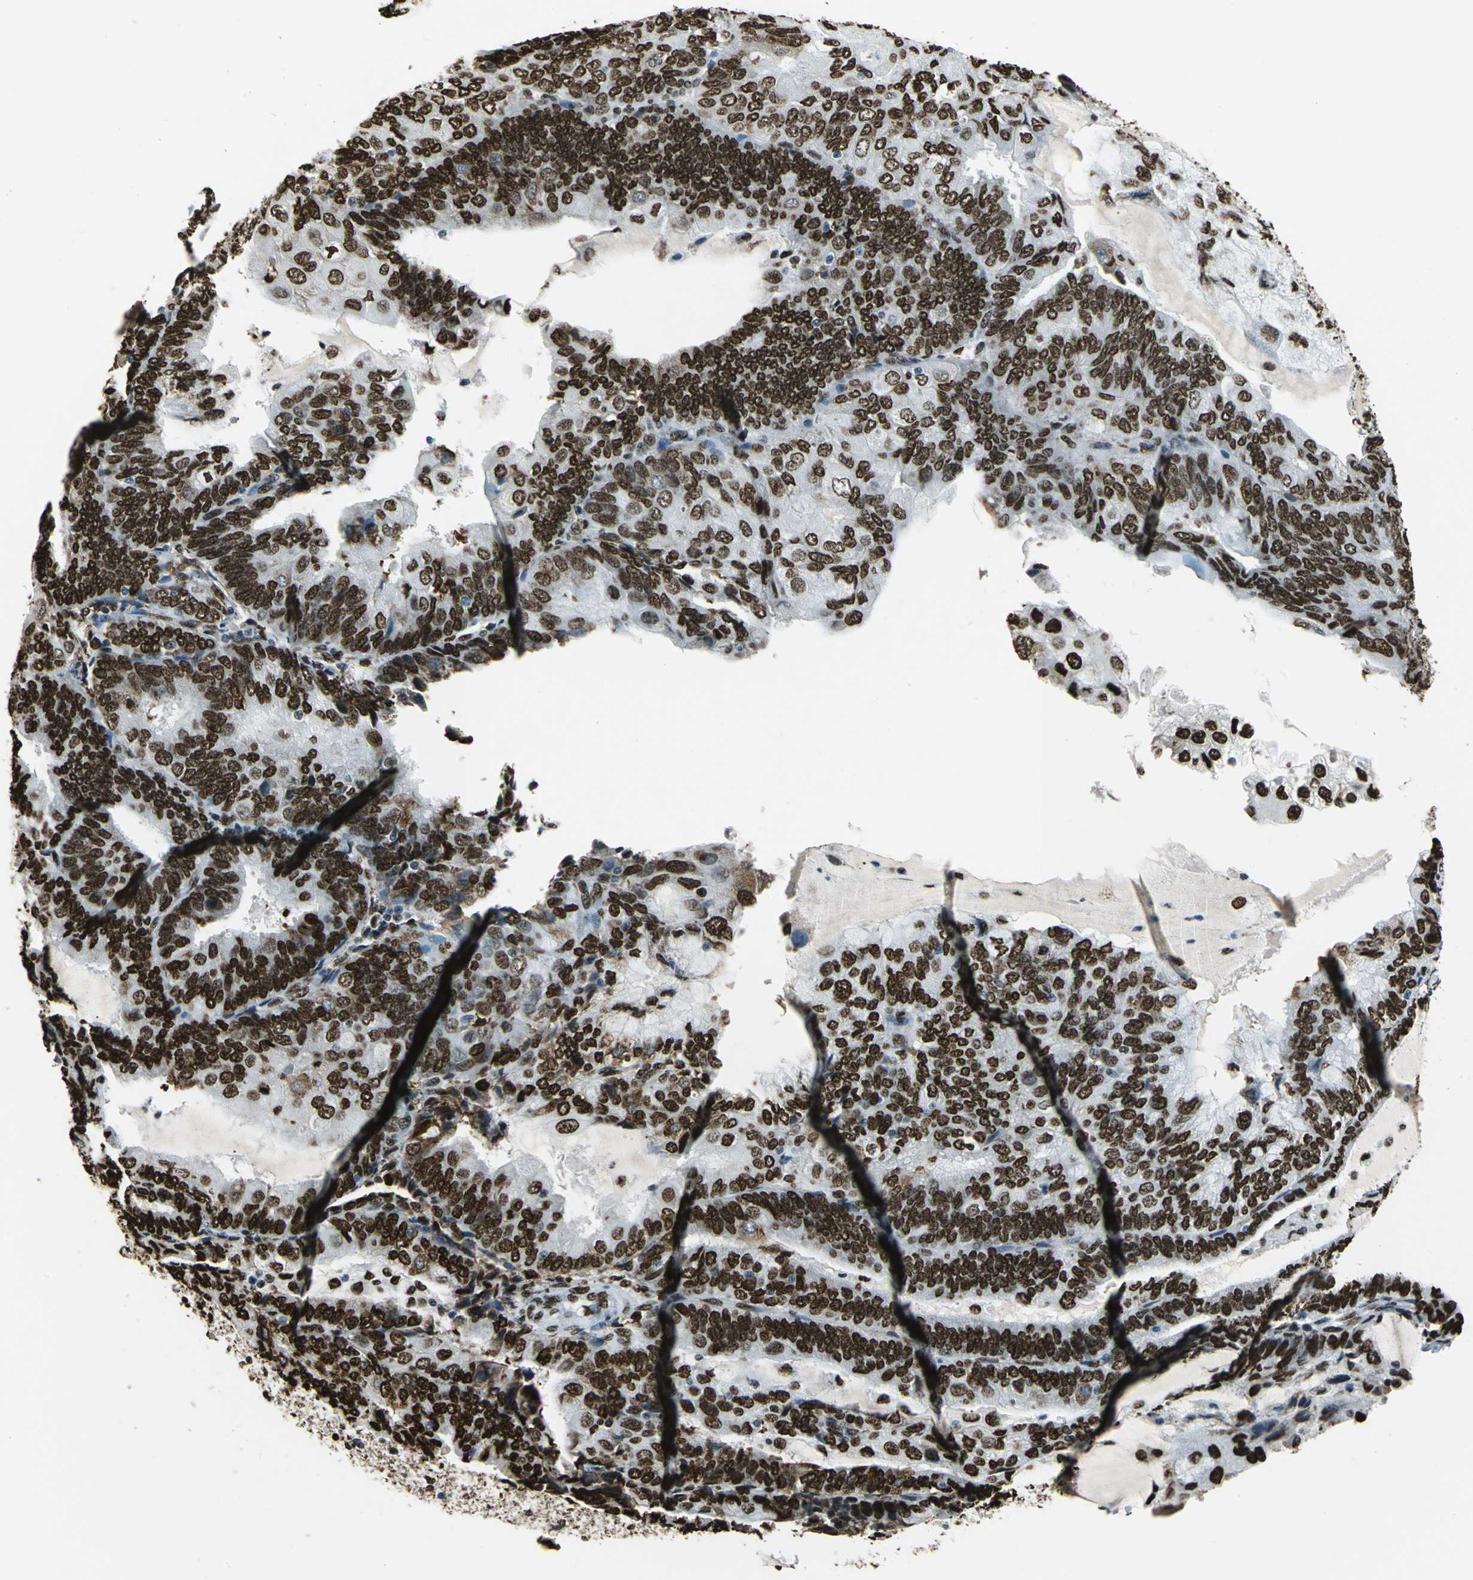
{"staining": {"intensity": "strong", "quantity": ">75%", "location": "cytoplasmic/membranous,nuclear"}, "tissue": "endometrial cancer", "cell_type": "Tumor cells", "image_type": "cancer", "snomed": [{"axis": "morphology", "description": "Adenocarcinoma, NOS"}, {"axis": "topography", "description": "Endometrium"}], "caption": "This photomicrograph shows endometrial cancer (adenocarcinoma) stained with immunohistochemistry to label a protein in brown. The cytoplasmic/membranous and nuclear of tumor cells show strong positivity for the protein. Nuclei are counter-stained blue.", "gene": "APEX1", "patient": {"sex": "female", "age": 81}}